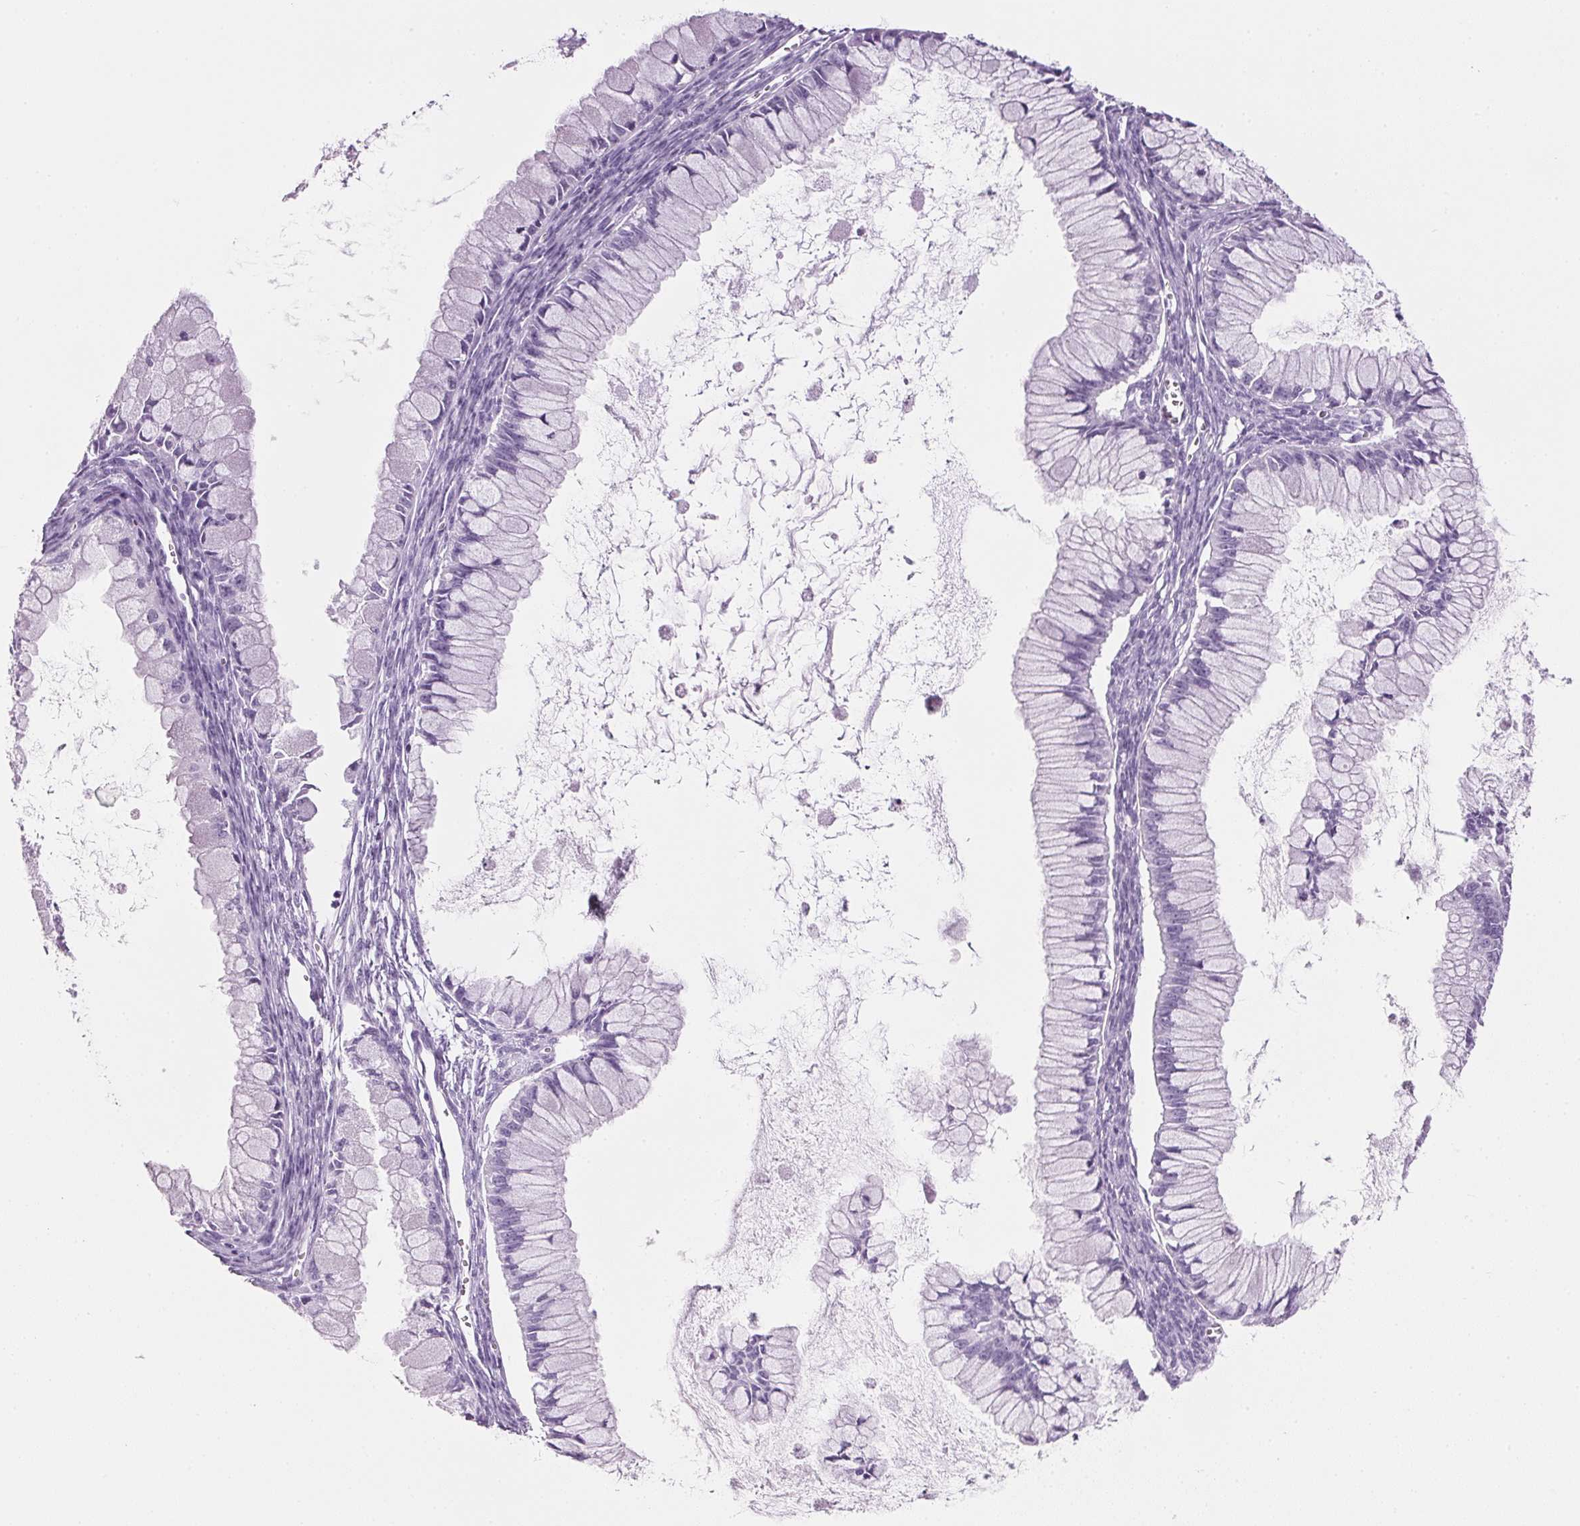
{"staining": {"intensity": "negative", "quantity": "none", "location": "none"}, "tissue": "ovarian cancer", "cell_type": "Tumor cells", "image_type": "cancer", "snomed": [{"axis": "morphology", "description": "Cystadenocarcinoma, mucinous, NOS"}, {"axis": "topography", "description": "Ovary"}], "caption": "A photomicrograph of human ovarian cancer (mucinous cystadenocarcinoma) is negative for staining in tumor cells.", "gene": "PPP1R1A", "patient": {"sex": "female", "age": 34}}